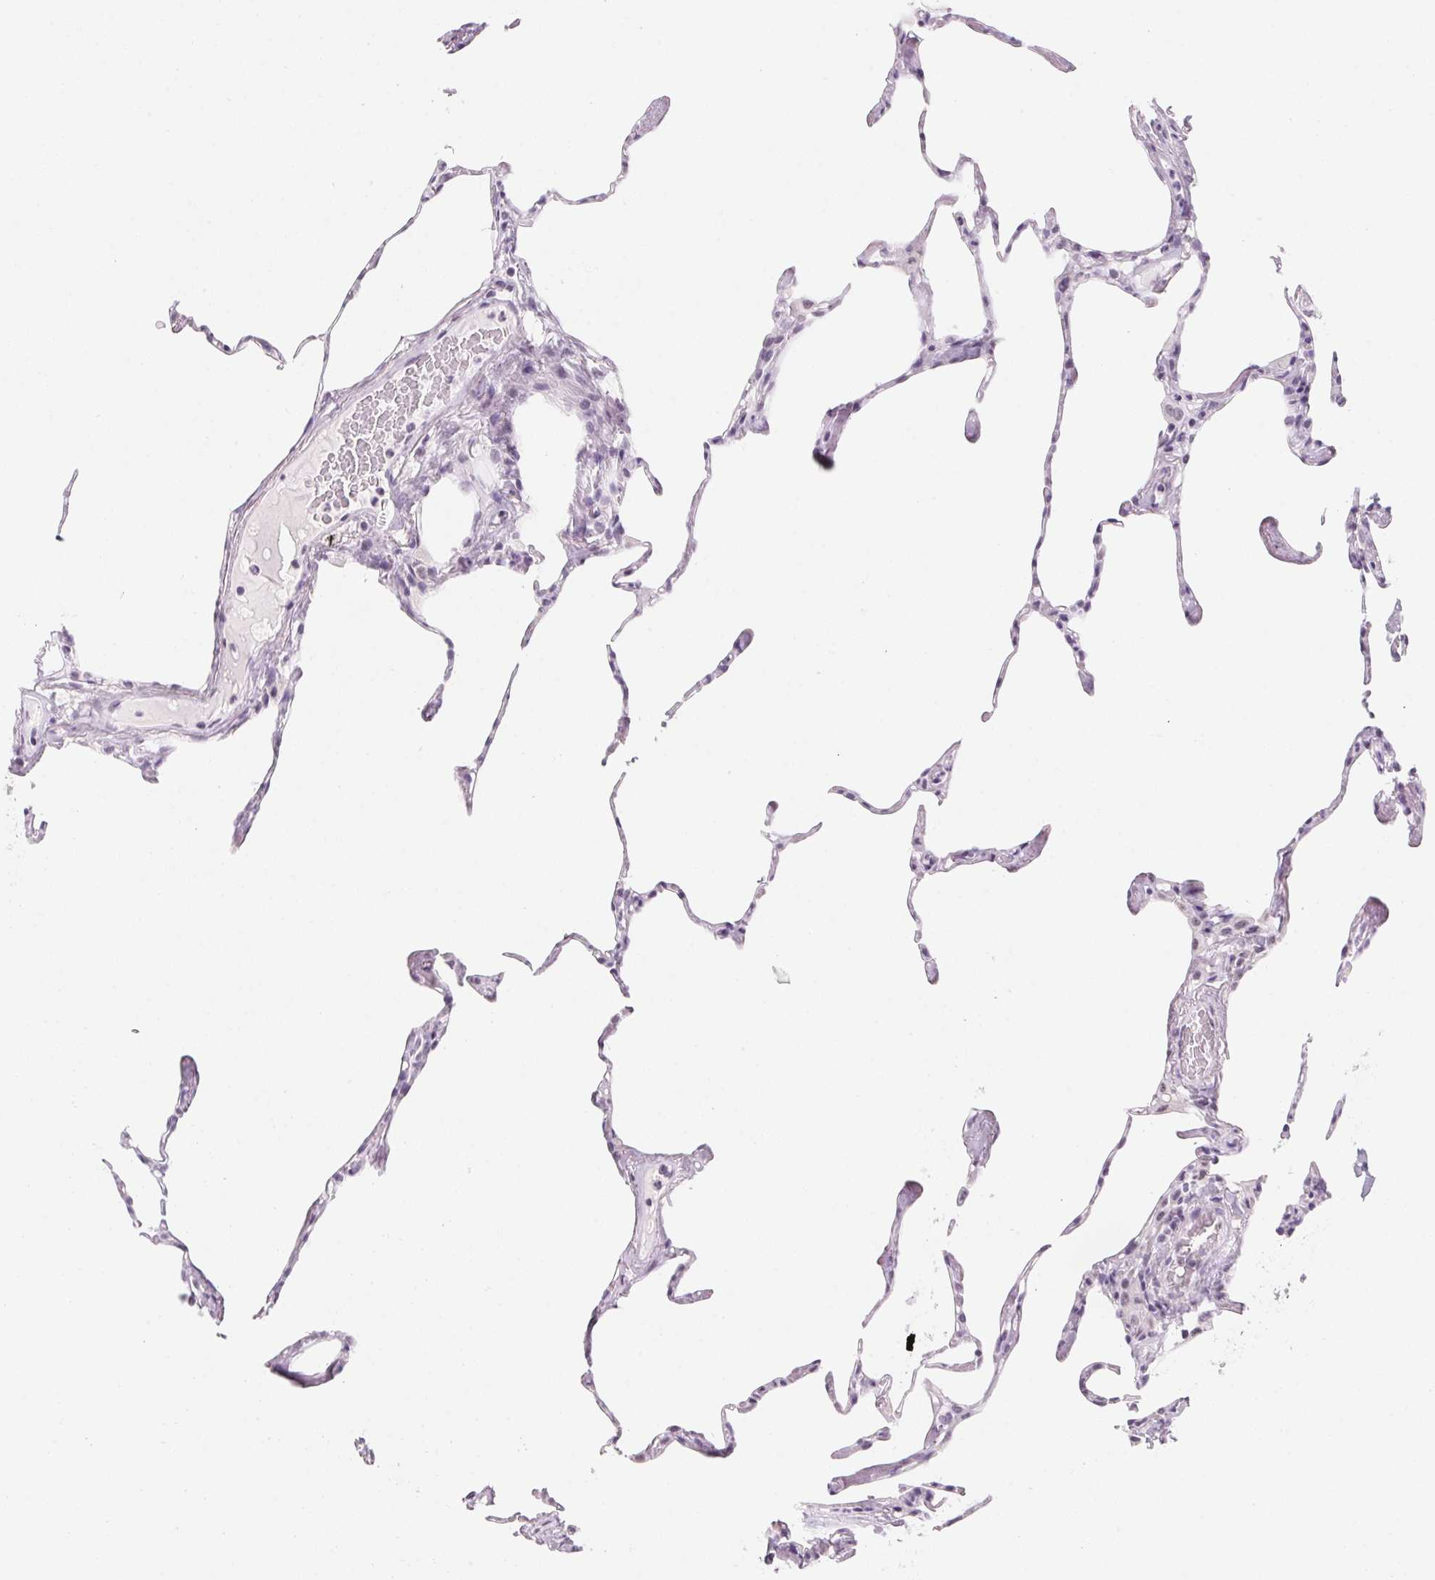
{"staining": {"intensity": "negative", "quantity": "none", "location": "none"}, "tissue": "lung", "cell_type": "Alveolar cells", "image_type": "normal", "snomed": [{"axis": "morphology", "description": "Normal tissue, NOS"}, {"axis": "topography", "description": "Lung"}], "caption": "High power microscopy histopathology image of an immunohistochemistry micrograph of normal lung, revealing no significant positivity in alveolar cells.", "gene": "ZIC4", "patient": {"sex": "male", "age": 65}}